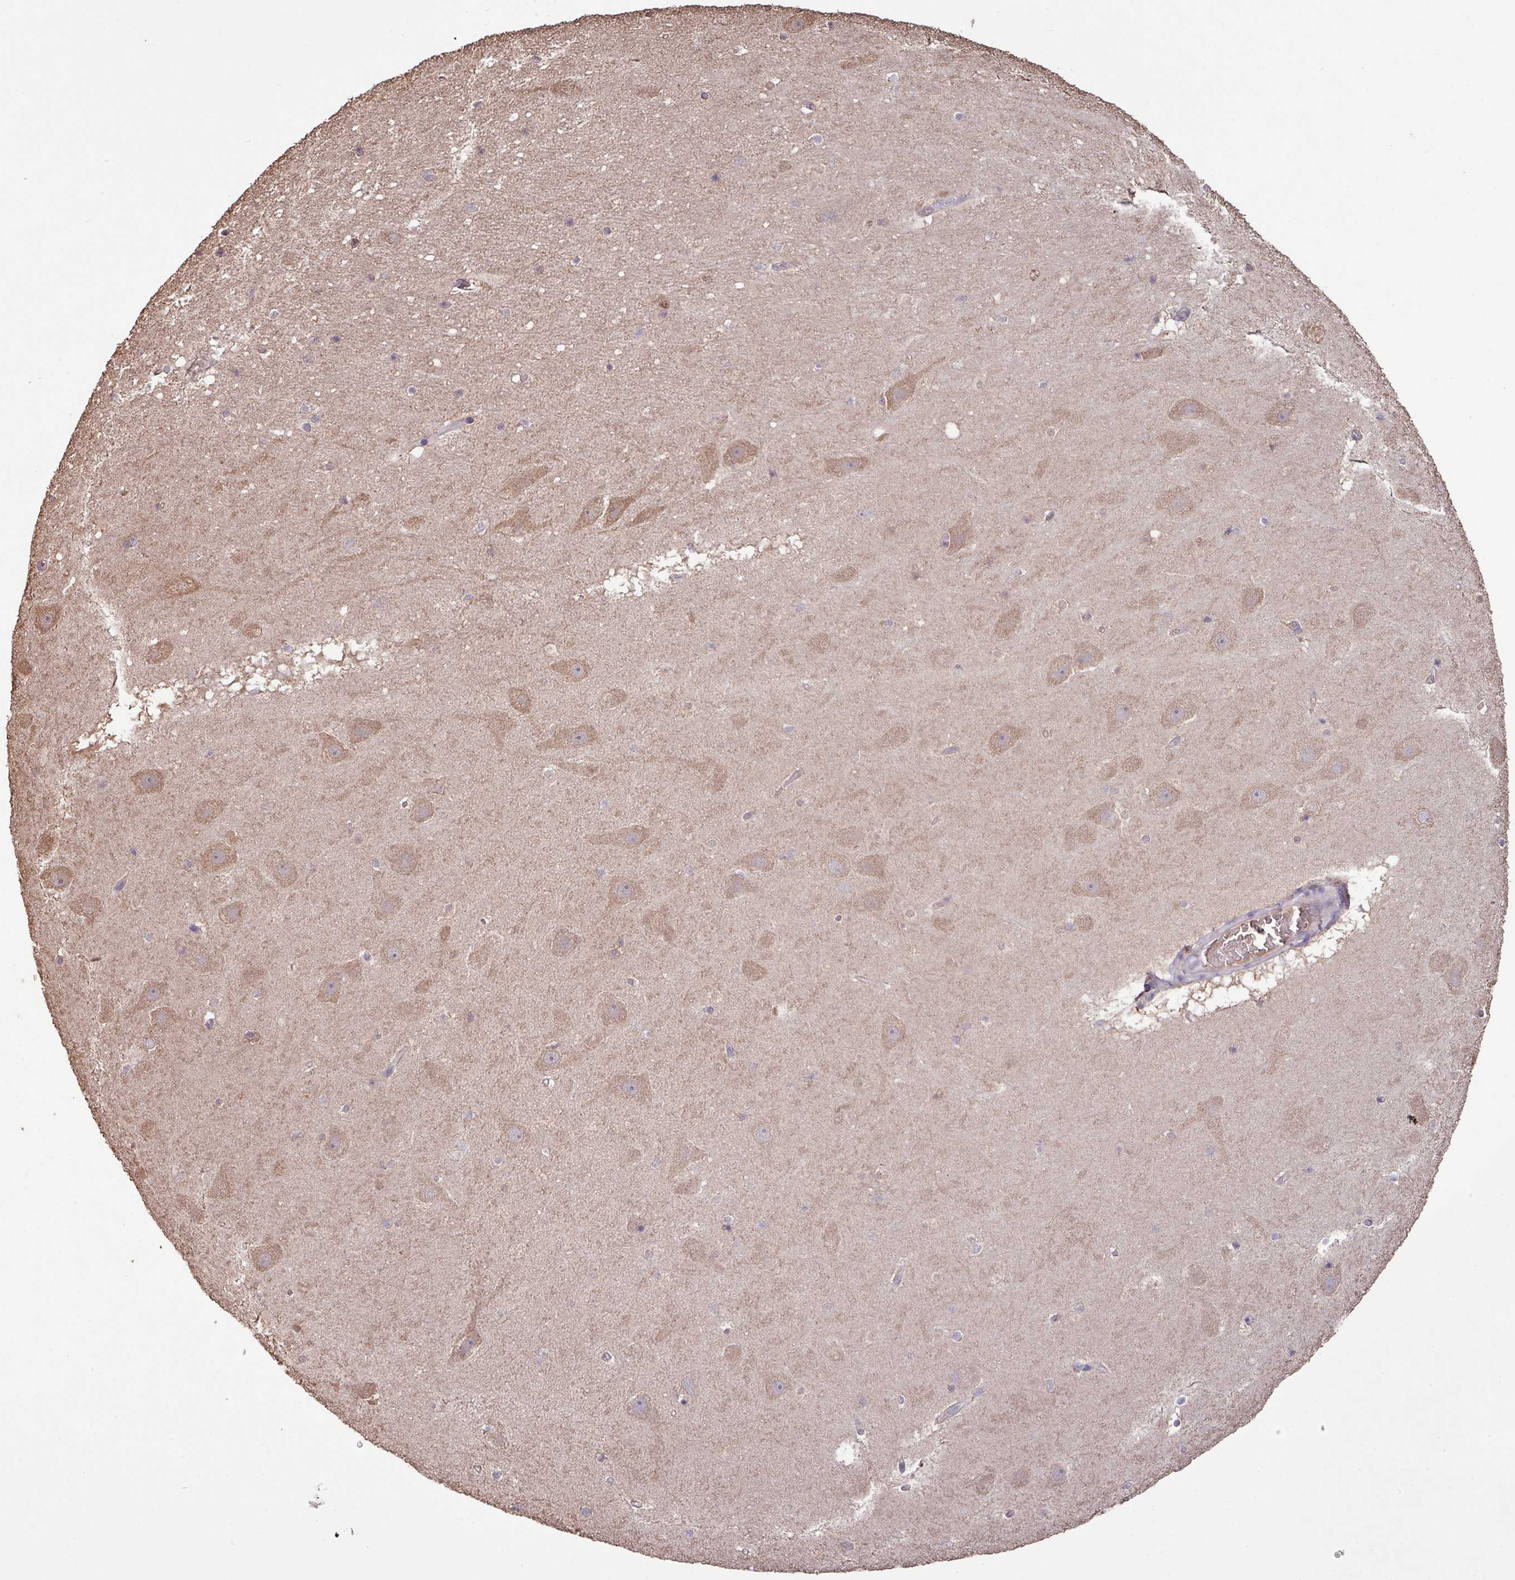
{"staining": {"intensity": "weak", "quantity": "<25%", "location": "cytoplasmic/membranous"}, "tissue": "hippocampus", "cell_type": "Glial cells", "image_type": "normal", "snomed": [{"axis": "morphology", "description": "Normal tissue, NOS"}, {"axis": "topography", "description": "Hippocampus"}], "caption": "This is a histopathology image of immunohistochemistry (IHC) staining of unremarkable hippocampus, which shows no positivity in glial cells.", "gene": "CAMK2A", "patient": {"sex": "male", "age": 37}}